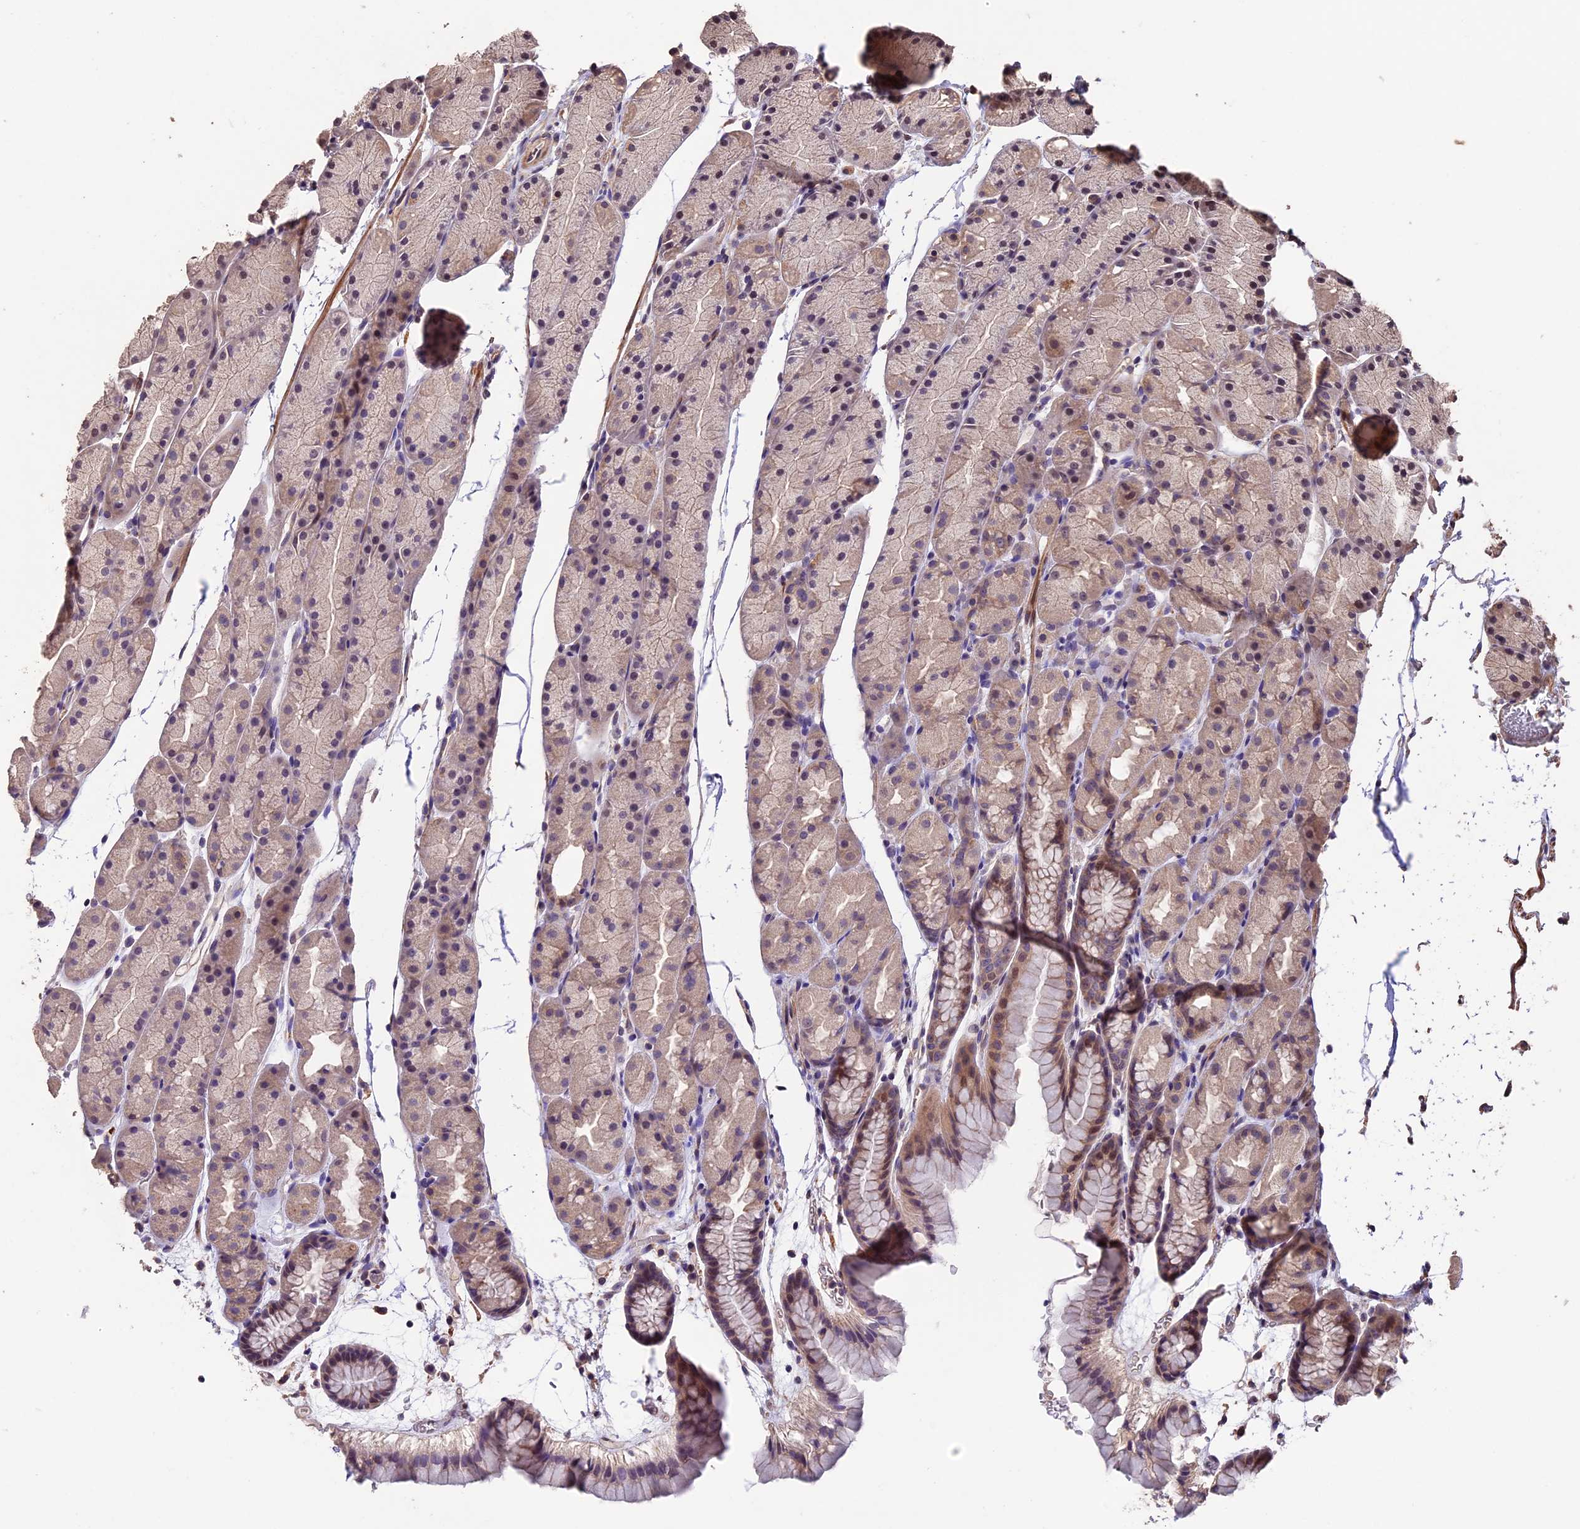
{"staining": {"intensity": "moderate", "quantity": "<25%", "location": "cytoplasmic/membranous"}, "tissue": "stomach", "cell_type": "Glandular cells", "image_type": "normal", "snomed": [{"axis": "morphology", "description": "Normal tissue, NOS"}, {"axis": "topography", "description": "Stomach, upper"}, {"axis": "topography", "description": "Stomach"}], "caption": "The photomicrograph exhibits immunohistochemical staining of benign stomach. There is moderate cytoplasmic/membranous expression is appreciated in approximately <25% of glandular cells. Using DAB (3,3'-diaminobenzidine) (brown) and hematoxylin (blue) stains, captured at high magnification using brightfield microscopy.", "gene": "GNB5", "patient": {"sex": "male", "age": 47}}